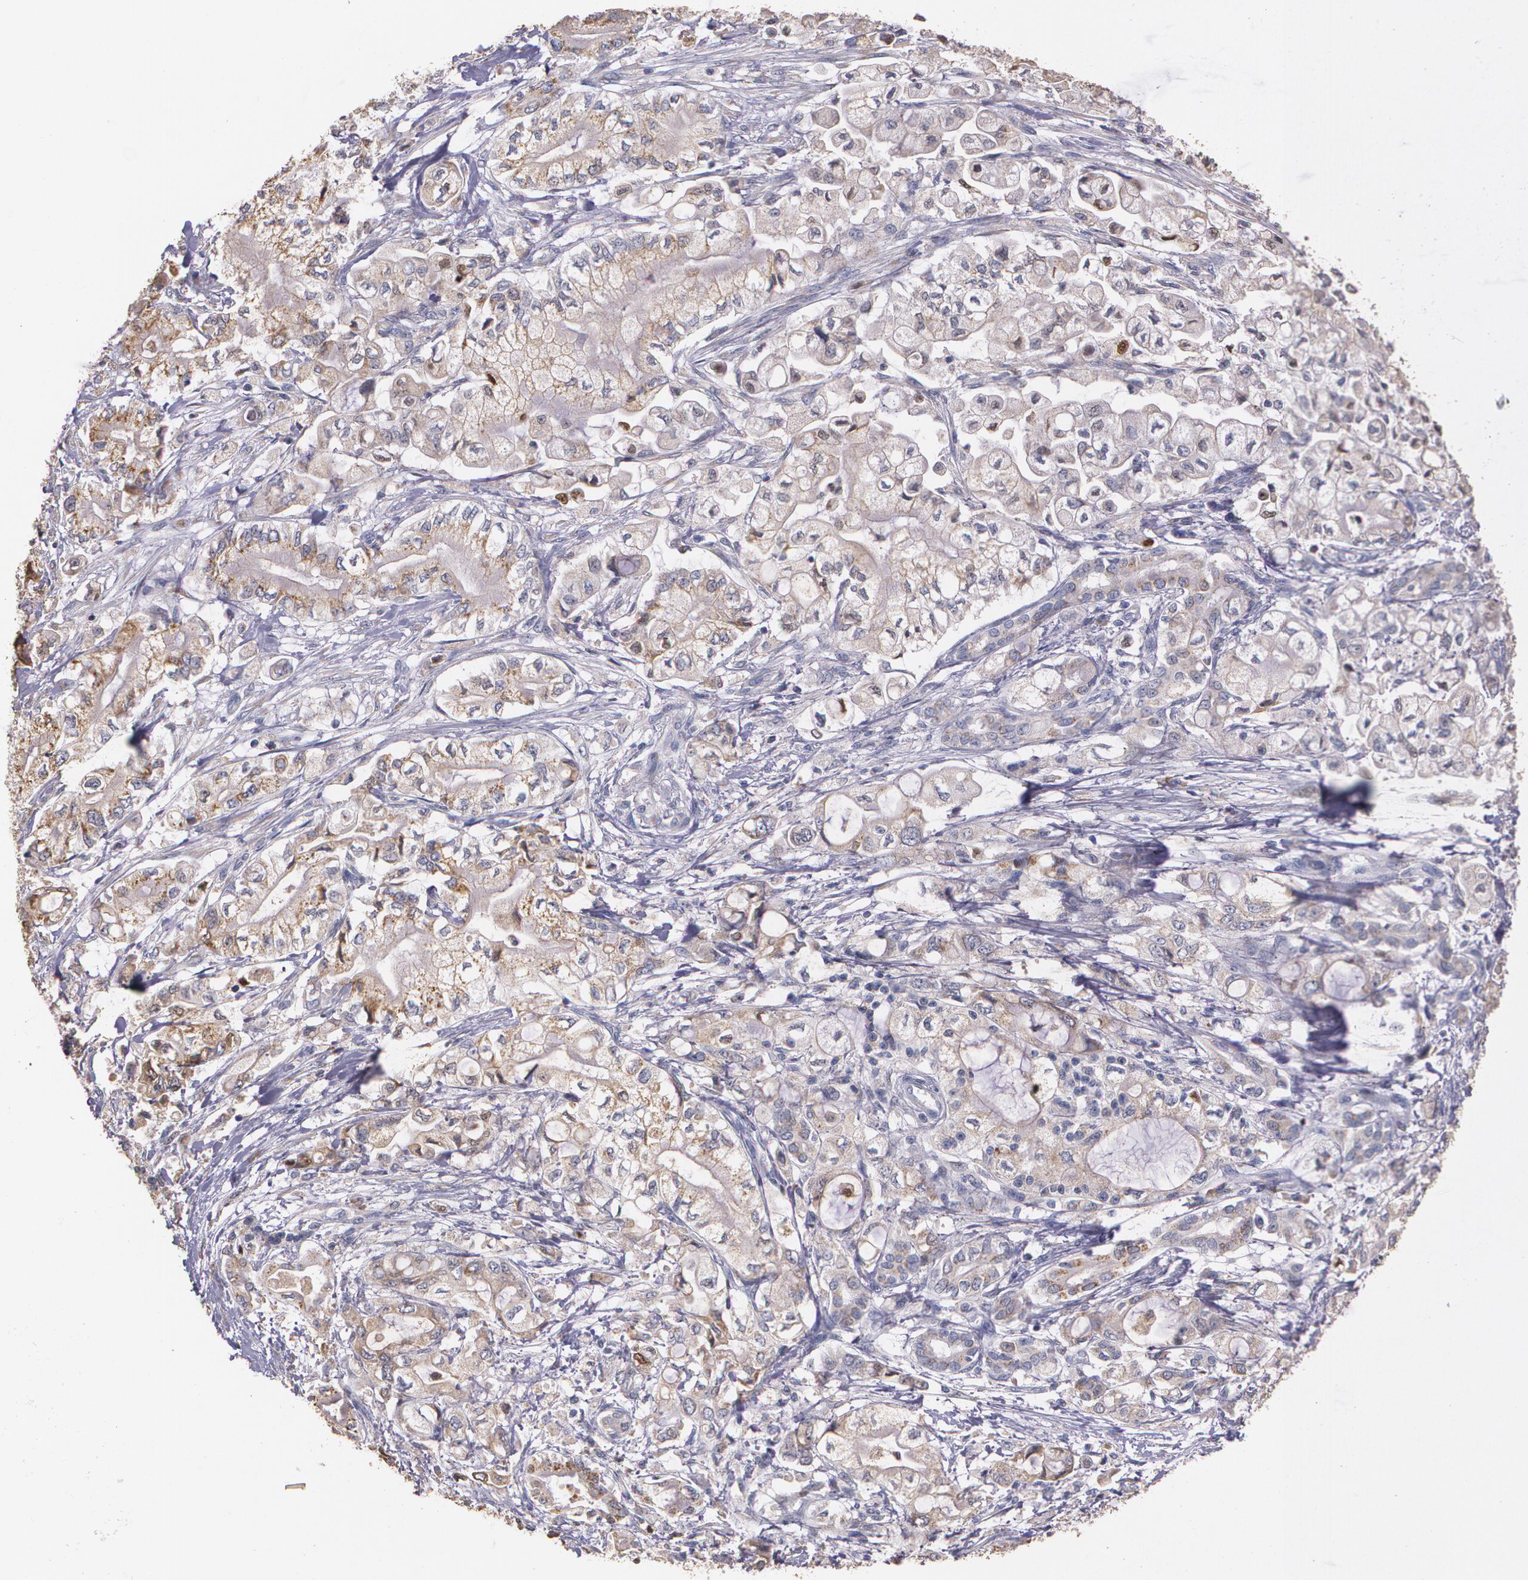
{"staining": {"intensity": "moderate", "quantity": ">75%", "location": "cytoplasmic/membranous"}, "tissue": "pancreatic cancer", "cell_type": "Tumor cells", "image_type": "cancer", "snomed": [{"axis": "morphology", "description": "Adenocarcinoma, NOS"}, {"axis": "topography", "description": "Pancreas"}], "caption": "The immunohistochemical stain labels moderate cytoplasmic/membranous staining in tumor cells of pancreatic cancer tissue. (DAB IHC with brightfield microscopy, high magnification).", "gene": "ATF3", "patient": {"sex": "male", "age": 79}}